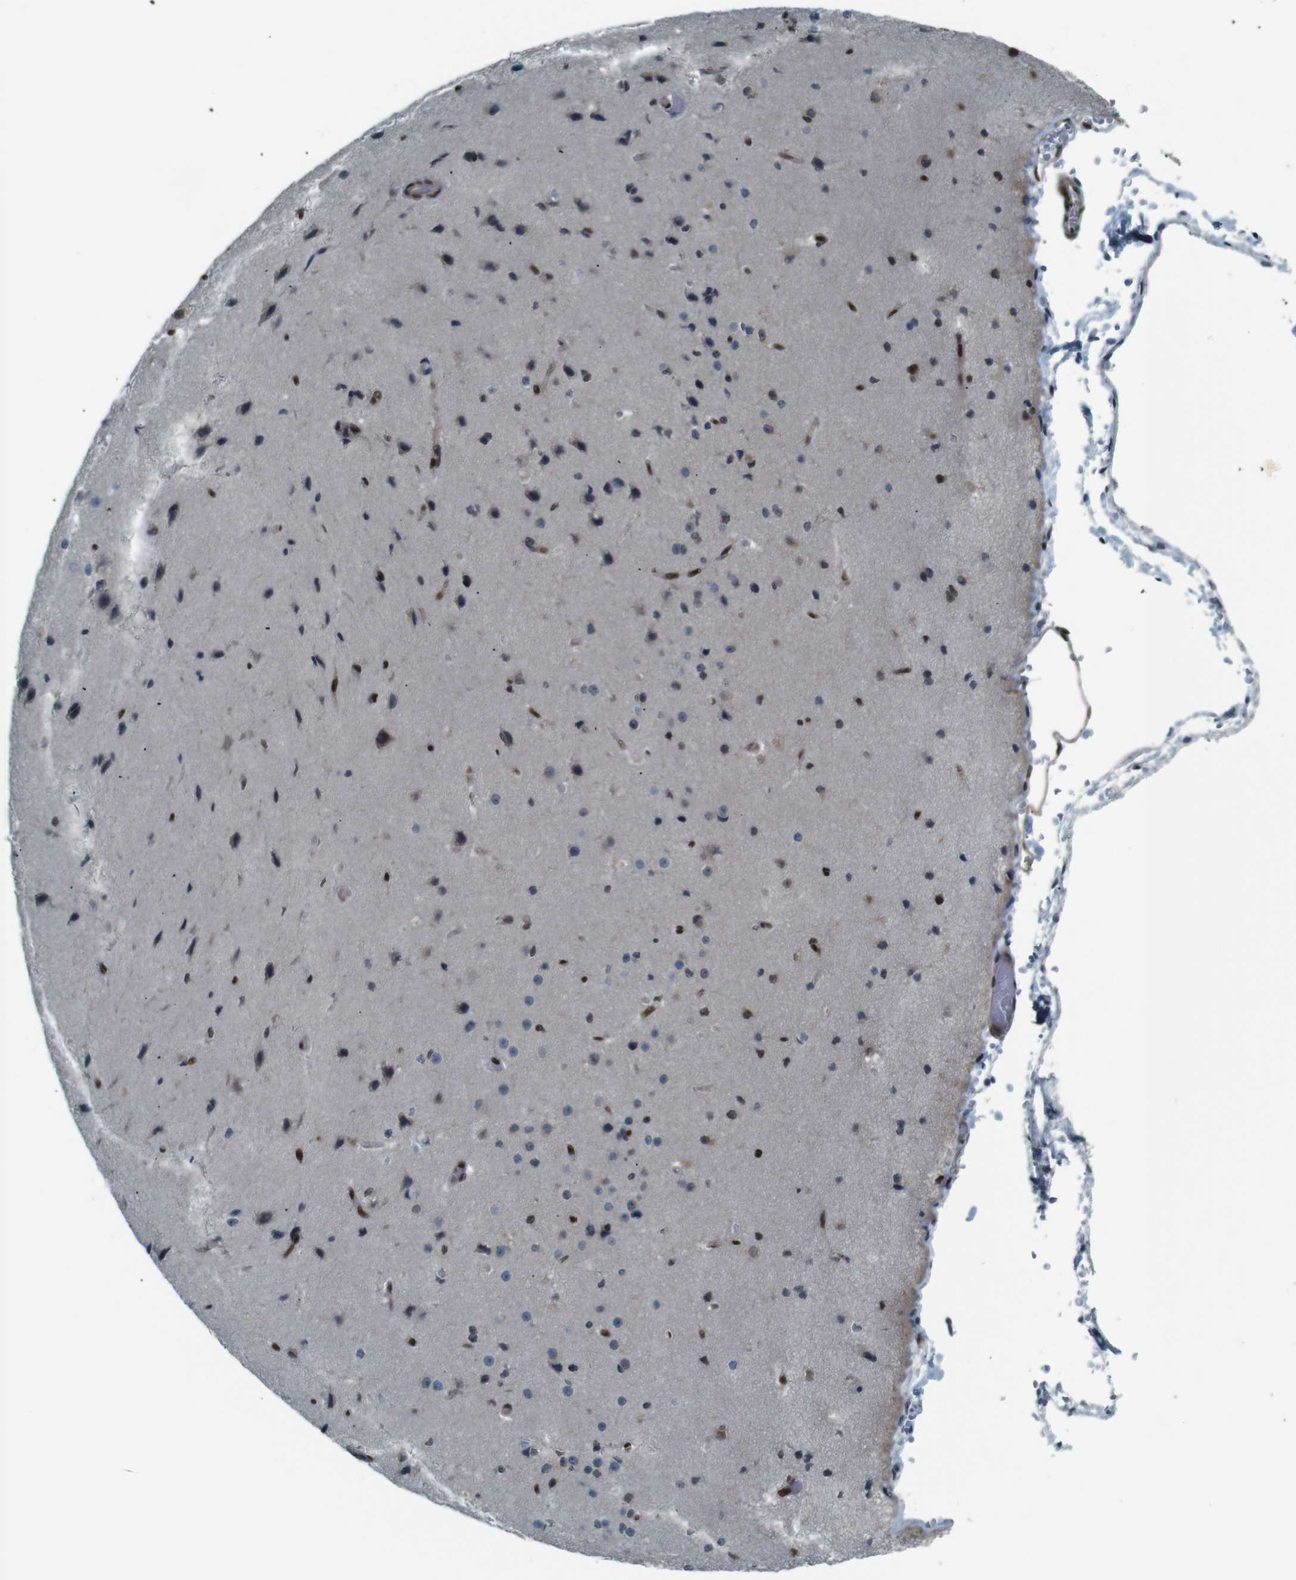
{"staining": {"intensity": "strong", "quantity": ">75%", "location": "nuclear"}, "tissue": "cerebral cortex", "cell_type": "Endothelial cells", "image_type": "normal", "snomed": [{"axis": "morphology", "description": "Normal tissue, NOS"}, {"axis": "morphology", "description": "Developmental malformation"}, {"axis": "topography", "description": "Cerebral cortex"}], "caption": "Endothelial cells reveal strong nuclear expression in about >75% of cells in benign cerebral cortex.", "gene": "NHEJ1", "patient": {"sex": "female", "age": 30}}